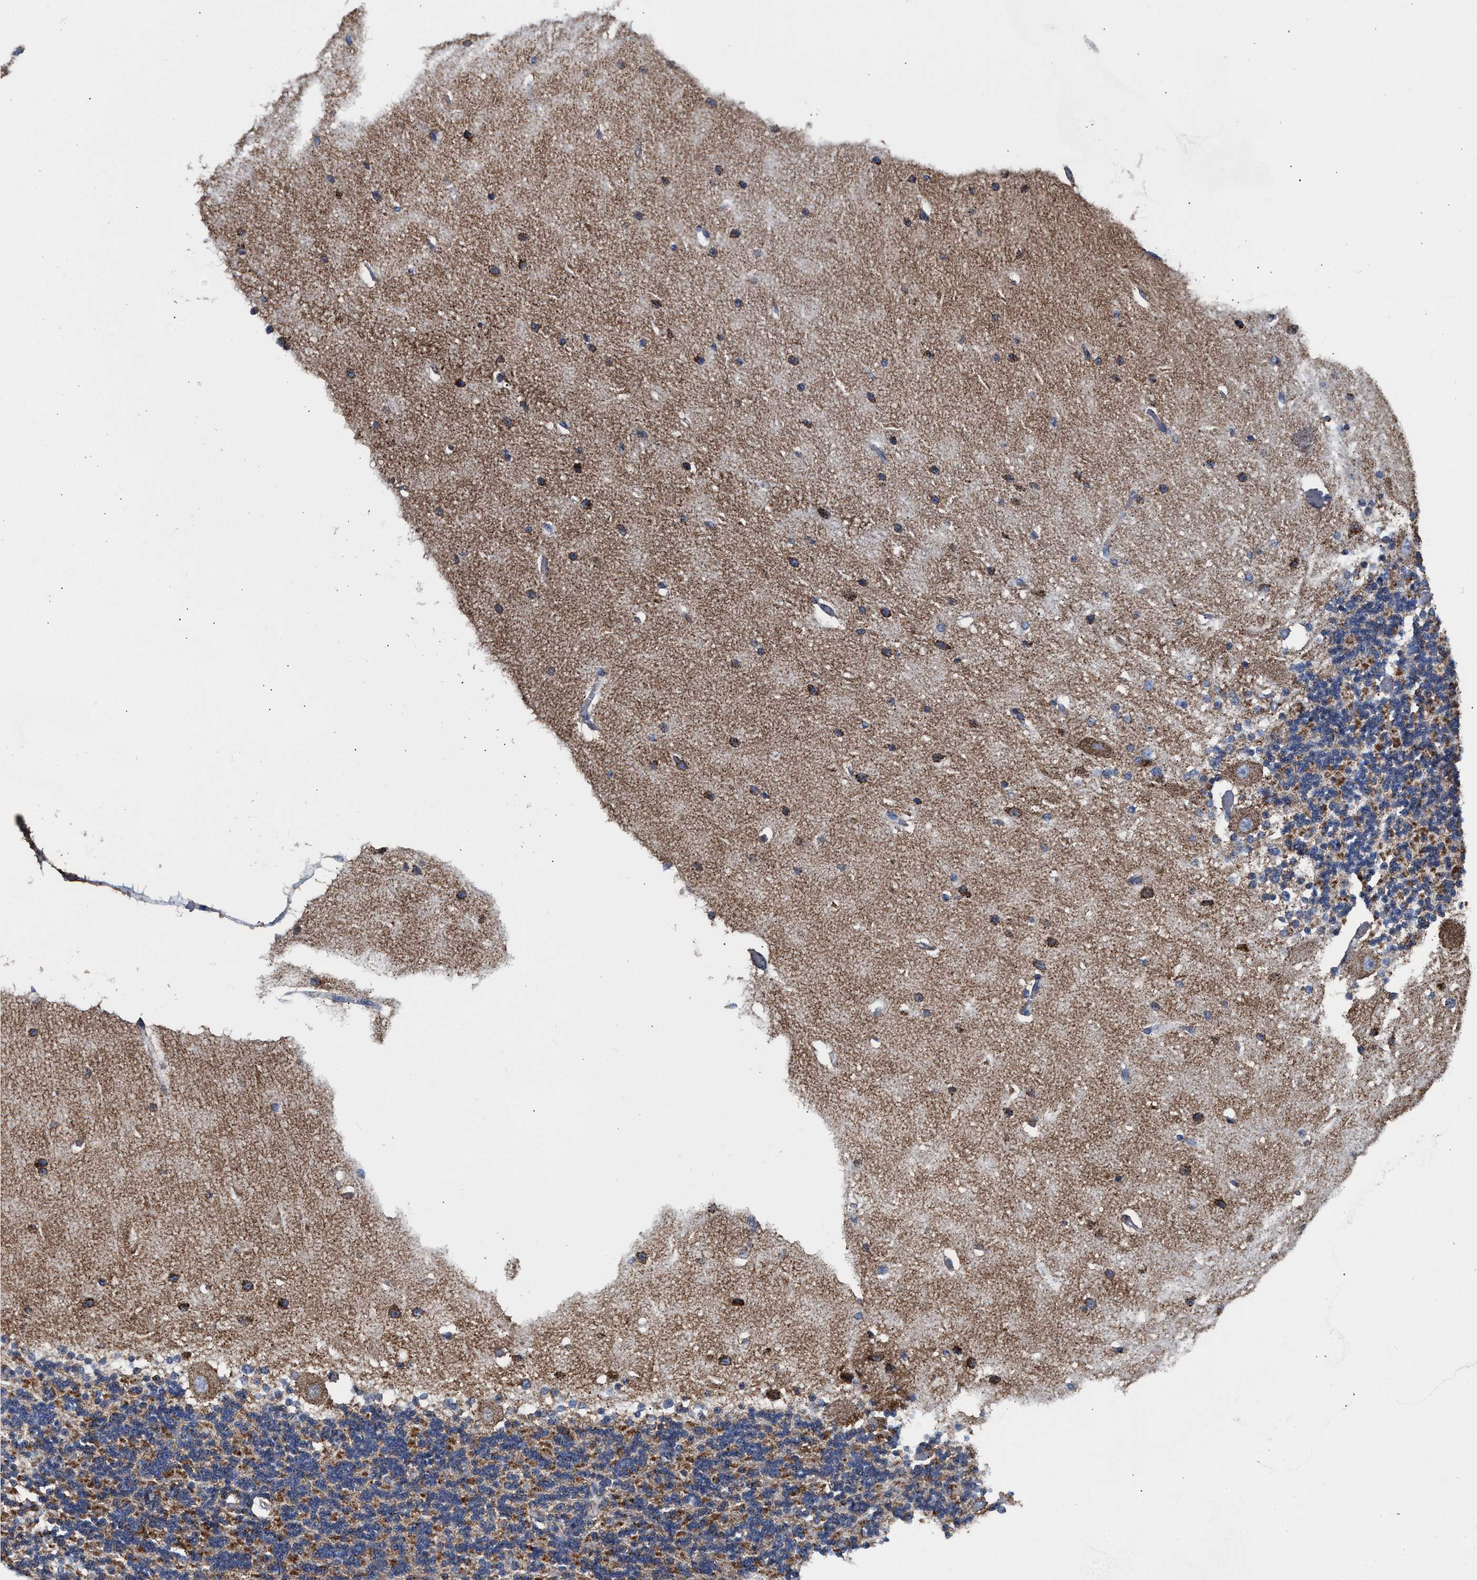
{"staining": {"intensity": "strong", "quantity": ">75%", "location": "cytoplasmic/membranous"}, "tissue": "cerebellum", "cell_type": "Cells in granular layer", "image_type": "normal", "snomed": [{"axis": "morphology", "description": "Normal tissue, NOS"}, {"axis": "topography", "description": "Cerebellum"}], "caption": "Immunohistochemical staining of benign cerebellum displays high levels of strong cytoplasmic/membranous positivity in about >75% of cells in granular layer.", "gene": "MECR", "patient": {"sex": "female", "age": 54}}